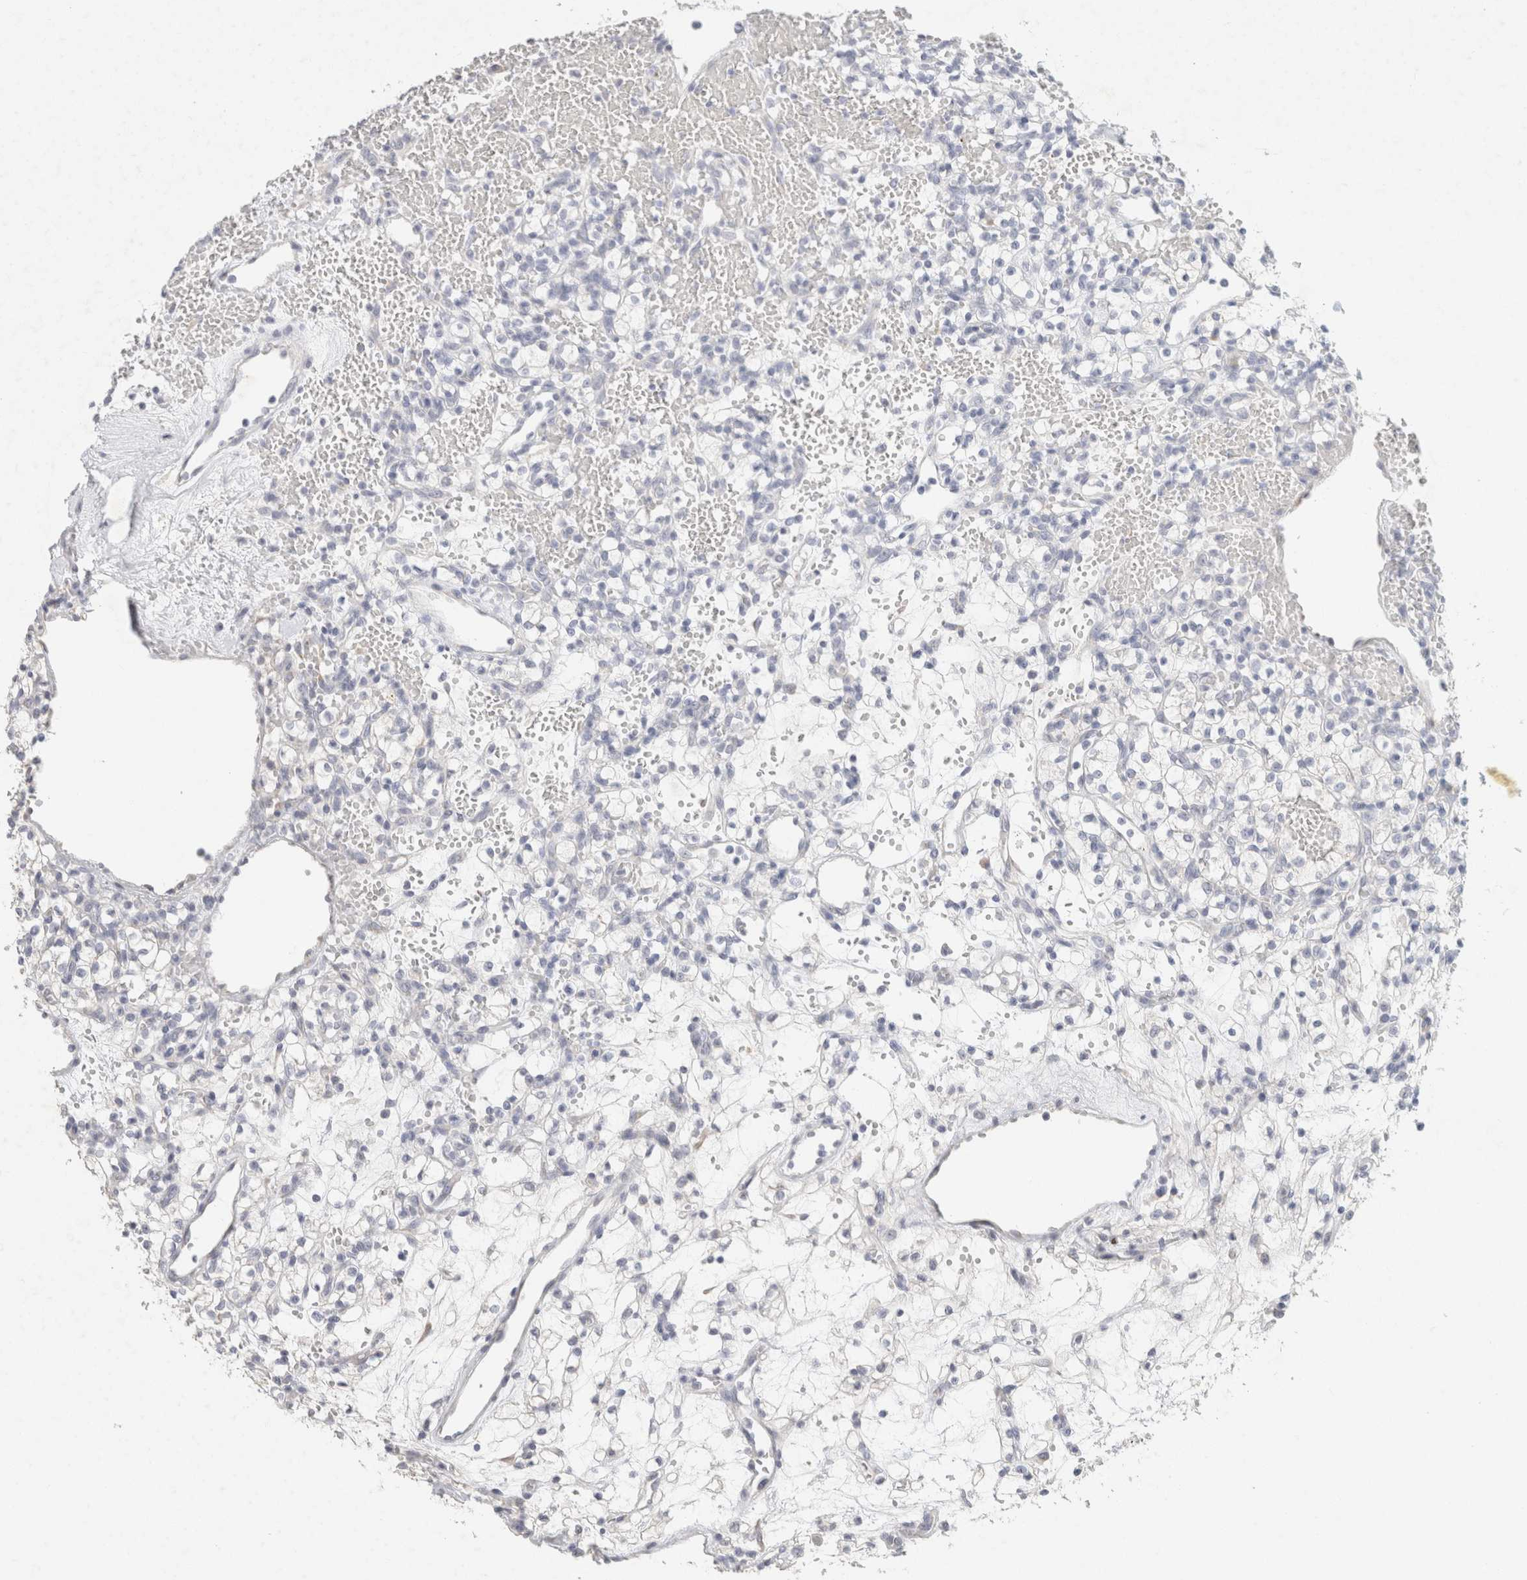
{"staining": {"intensity": "negative", "quantity": "none", "location": "none"}, "tissue": "renal cancer", "cell_type": "Tumor cells", "image_type": "cancer", "snomed": [{"axis": "morphology", "description": "Adenocarcinoma, NOS"}, {"axis": "topography", "description": "Kidney"}], "caption": "High magnification brightfield microscopy of renal adenocarcinoma stained with DAB (brown) and counterstained with hematoxylin (blue): tumor cells show no significant positivity.", "gene": "NEFM", "patient": {"sex": "female", "age": 60}}